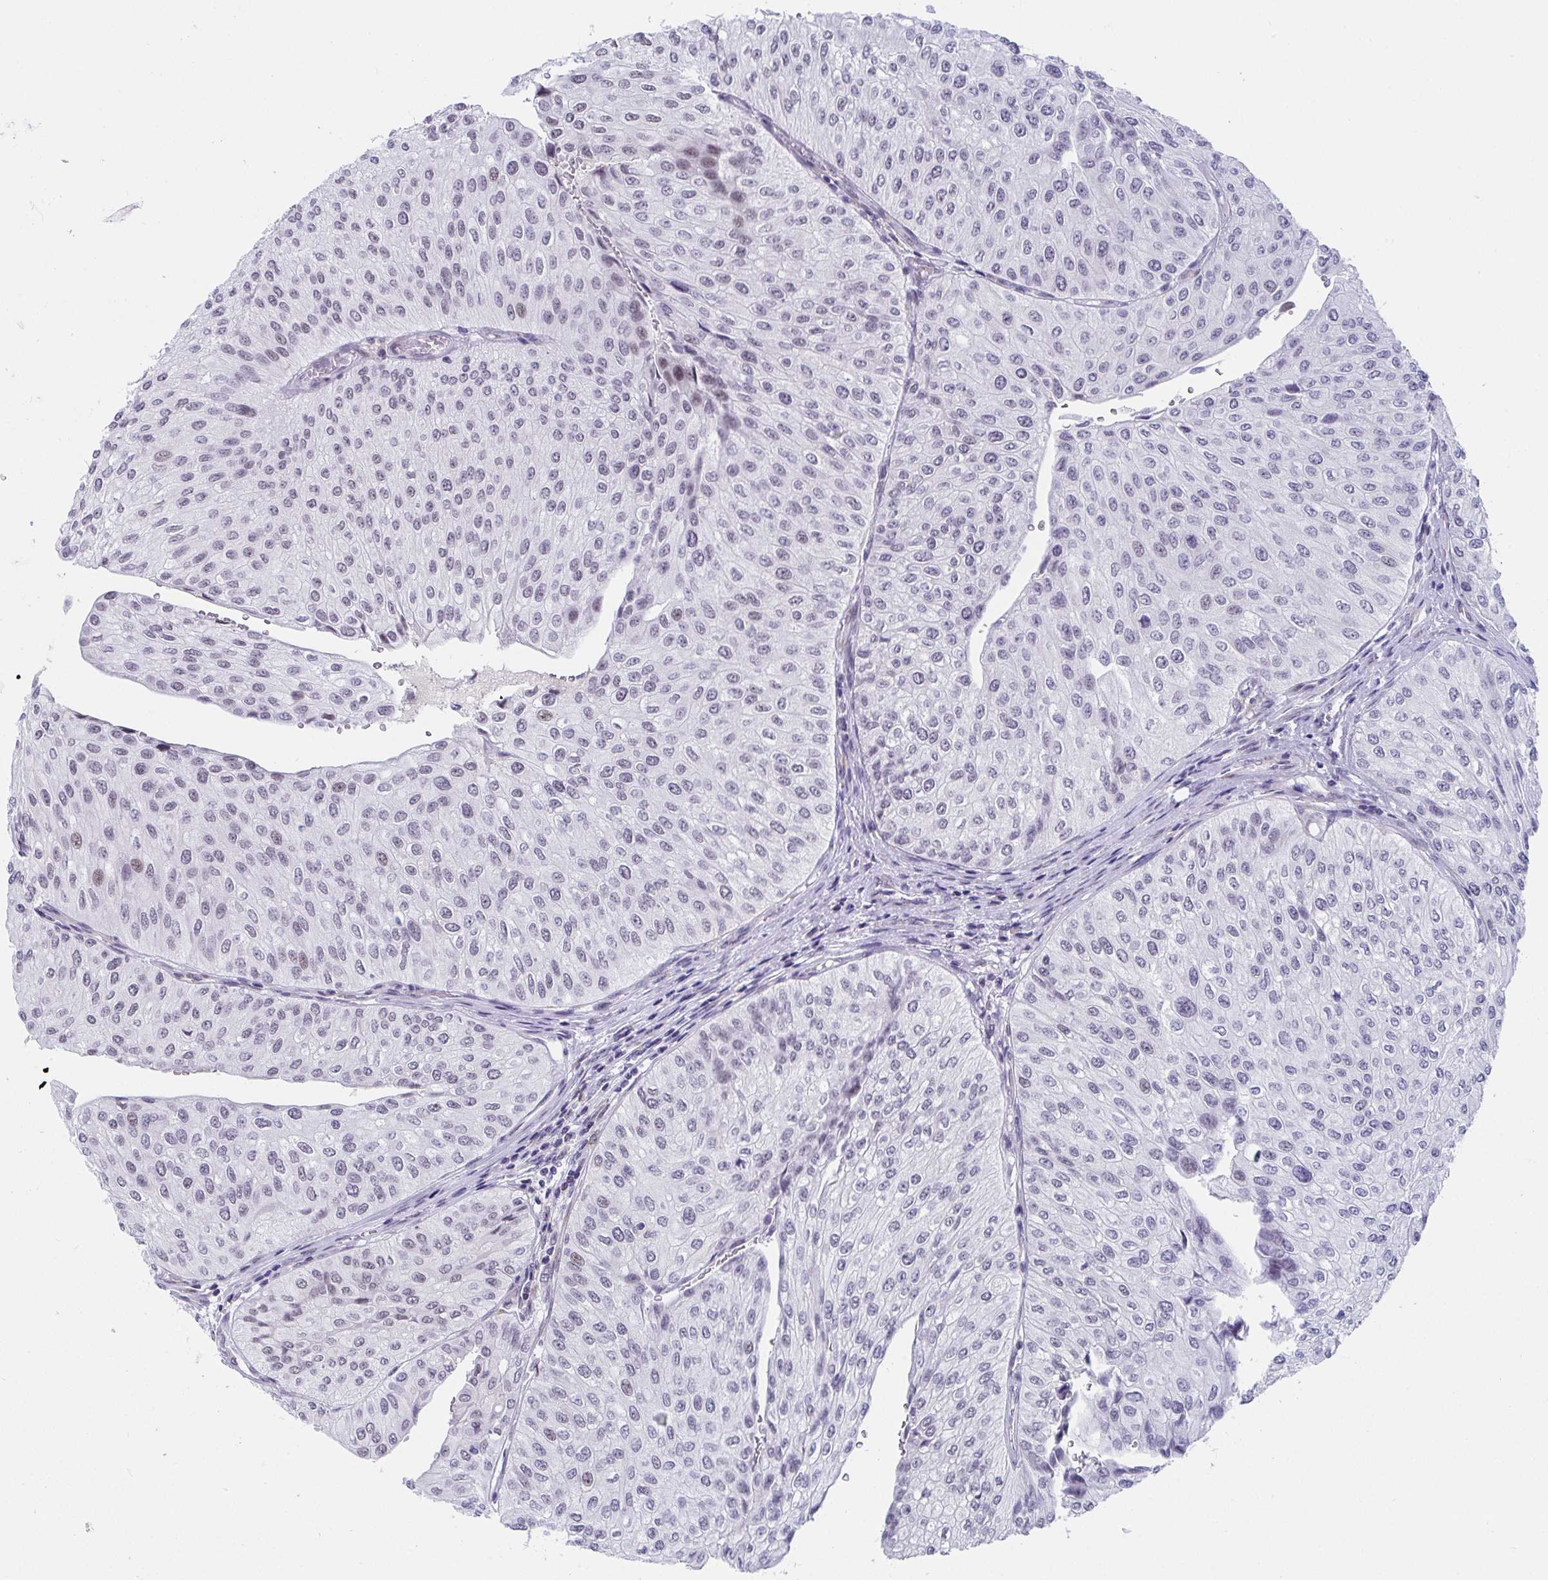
{"staining": {"intensity": "weak", "quantity": "<25%", "location": "nuclear"}, "tissue": "urothelial cancer", "cell_type": "Tumor cells", "image_type": "cancer", "snomed": [{"axis": "morphology", "description": "Urothelial carcinoma, NOS"}, {"axis": "topography", "description": "Urinary bladder"}], "caption": "Immunohistochemical staining of human urothelial cancer demonstrates no significant positivity in tumor cells.", "gene": "WDR72", "patient": {"sex": "male", "age": 67}}